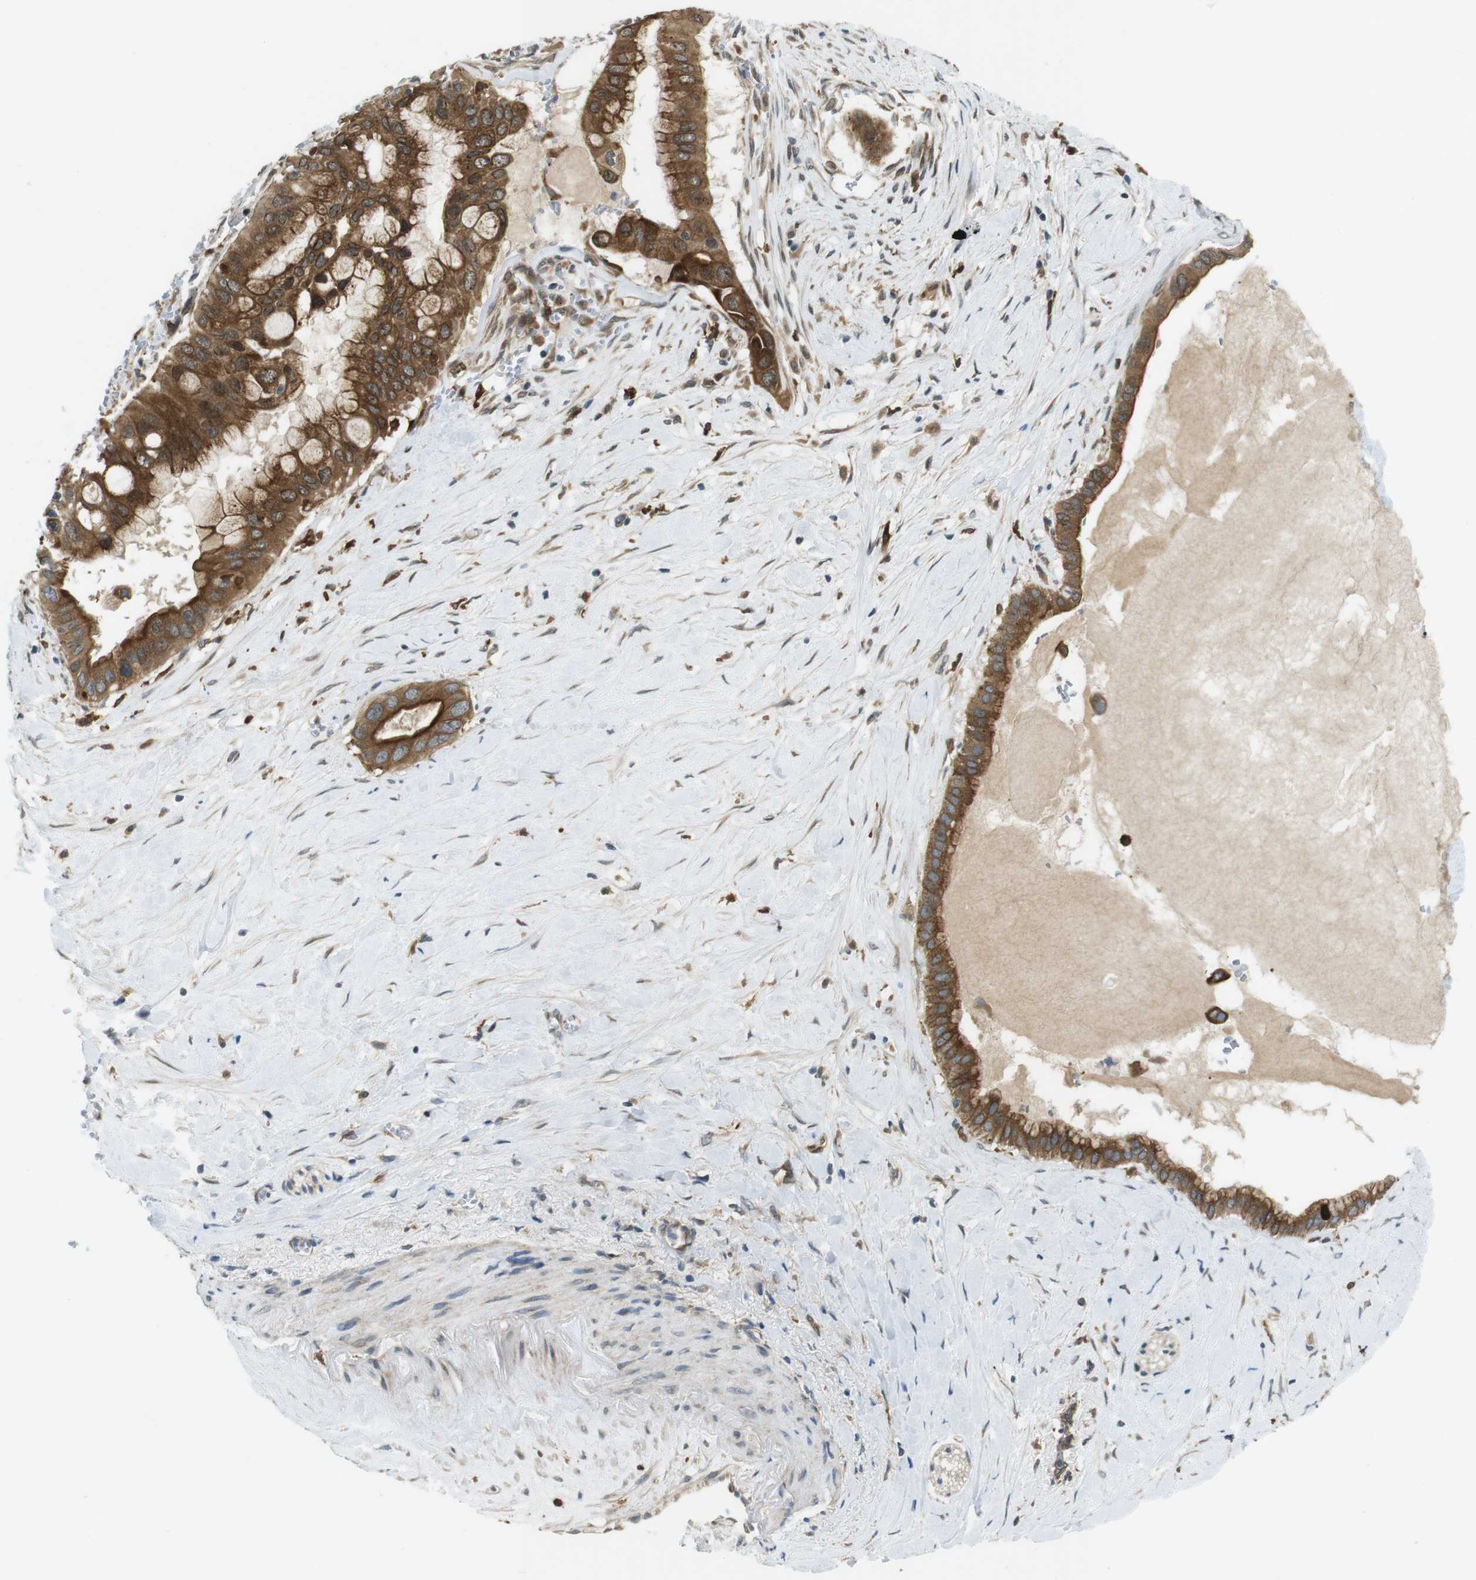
{"staining": {"intensity": "strong", "quantity": ">75%", "location": "cytoplasmic/membranous"}, "tissue": "pancreatic cancer", "cell_type": "Tumor cells", "image_type": "cancer", "snomed": [{"axis": "morphology", "description": "Adenocarcinoma, NOS"}, {"axis": "topography", "description": "Pancreas"}], "caption": "DAB (3,3'-diaminobenzidine) immunohistochemical staining of pancreatic cancer demonstrates strong cytoplasmic/membranous protein positivity in approximately >75% of tumor cells.", "gene": "PALD1", "patient": {"sex": "male", "age": 55}}